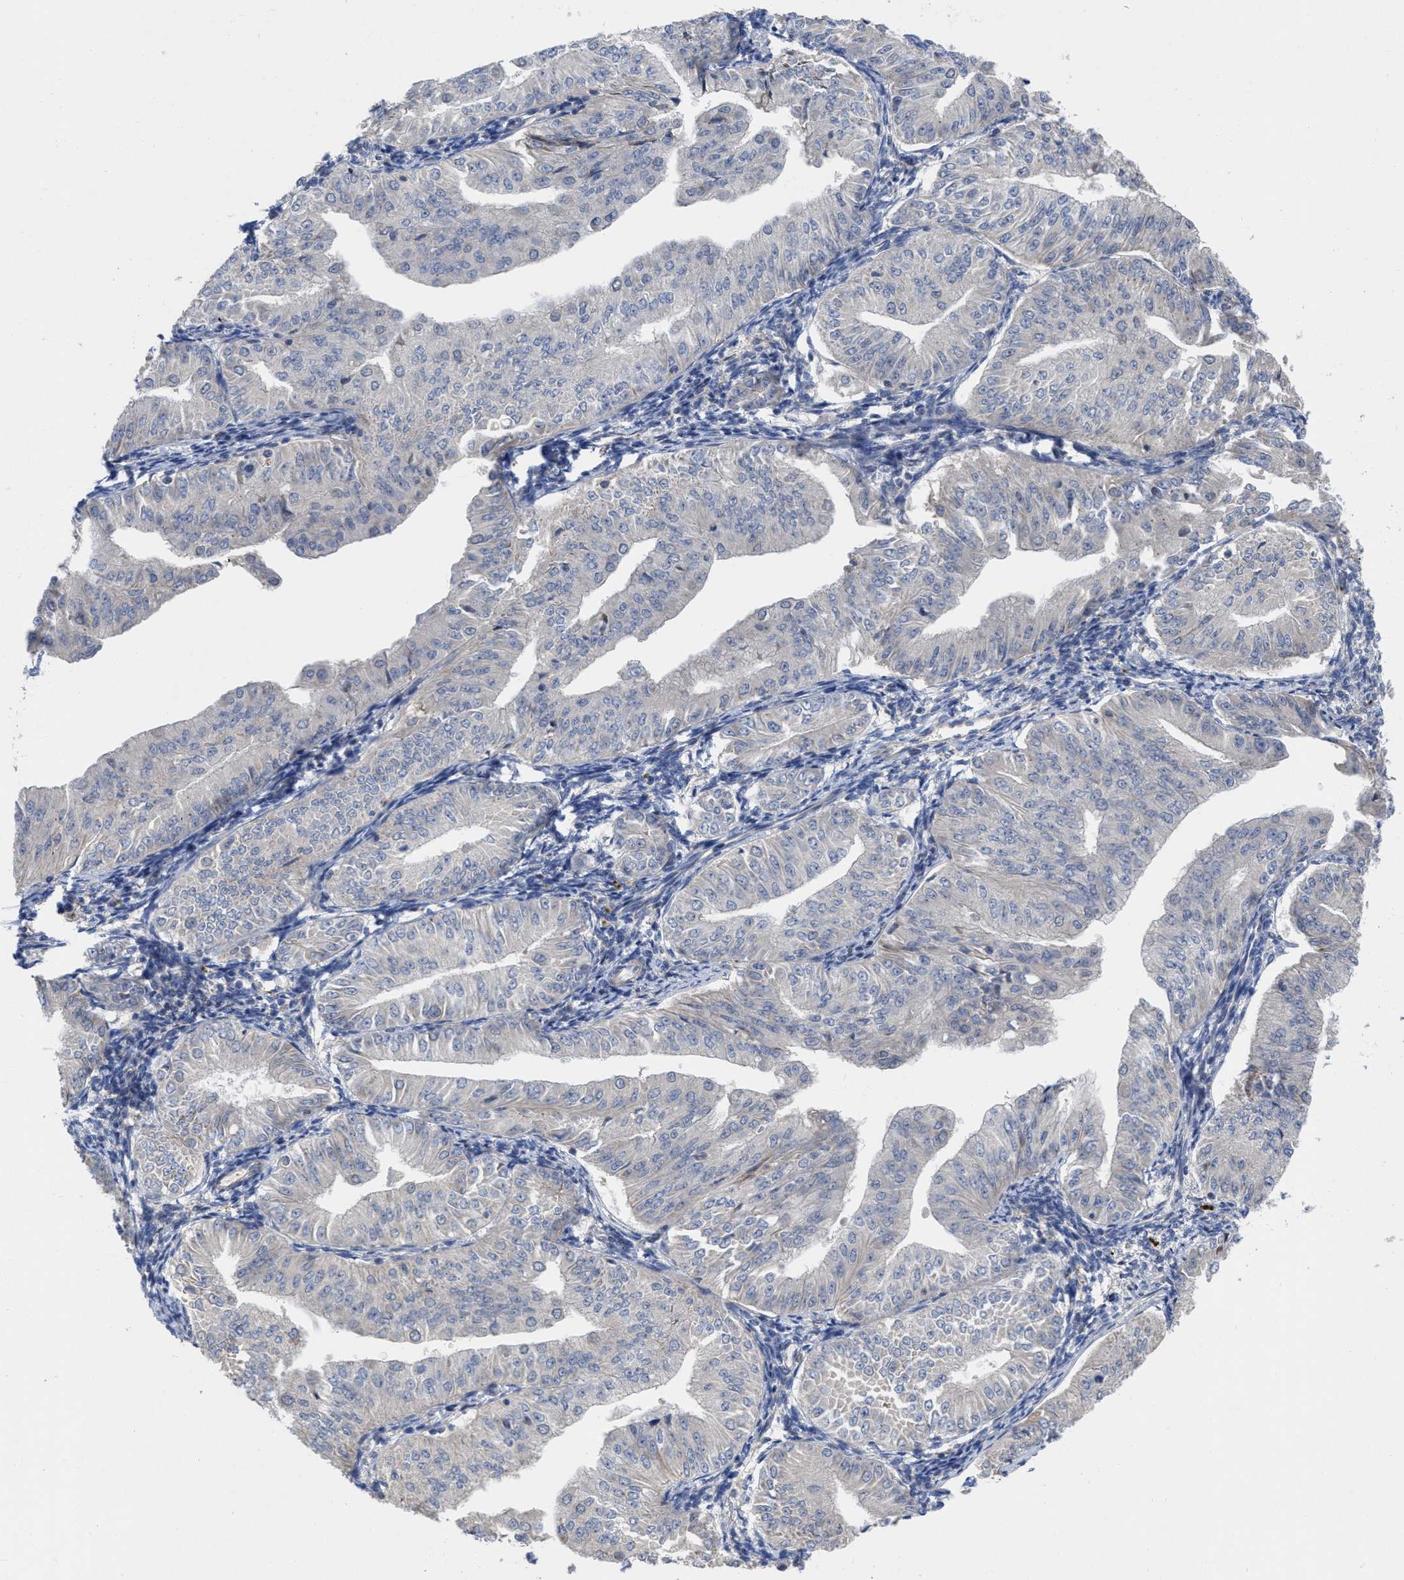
{"staining": {"intensity": "negative", "quantity": "none", "location": "none"}, "tissue": "endometrial cancer", "cell_type": "Tumor cells", "image_type": "cancer", "snomed": [{"axis": "morphology", "description": "Normal tissue, NOS"}, {"axis": "morphology", "description": "Adenocarcinoma, NOS"}, {"axis": "topography", "description": "Endometrium"}], "caption": "Protein analysis of endometrial cancer (adenocarcinoma) shows no significant expression in tumor cells.", "gene": "ARHGEF26", "patient": {"sex": "female", "age": 53}}